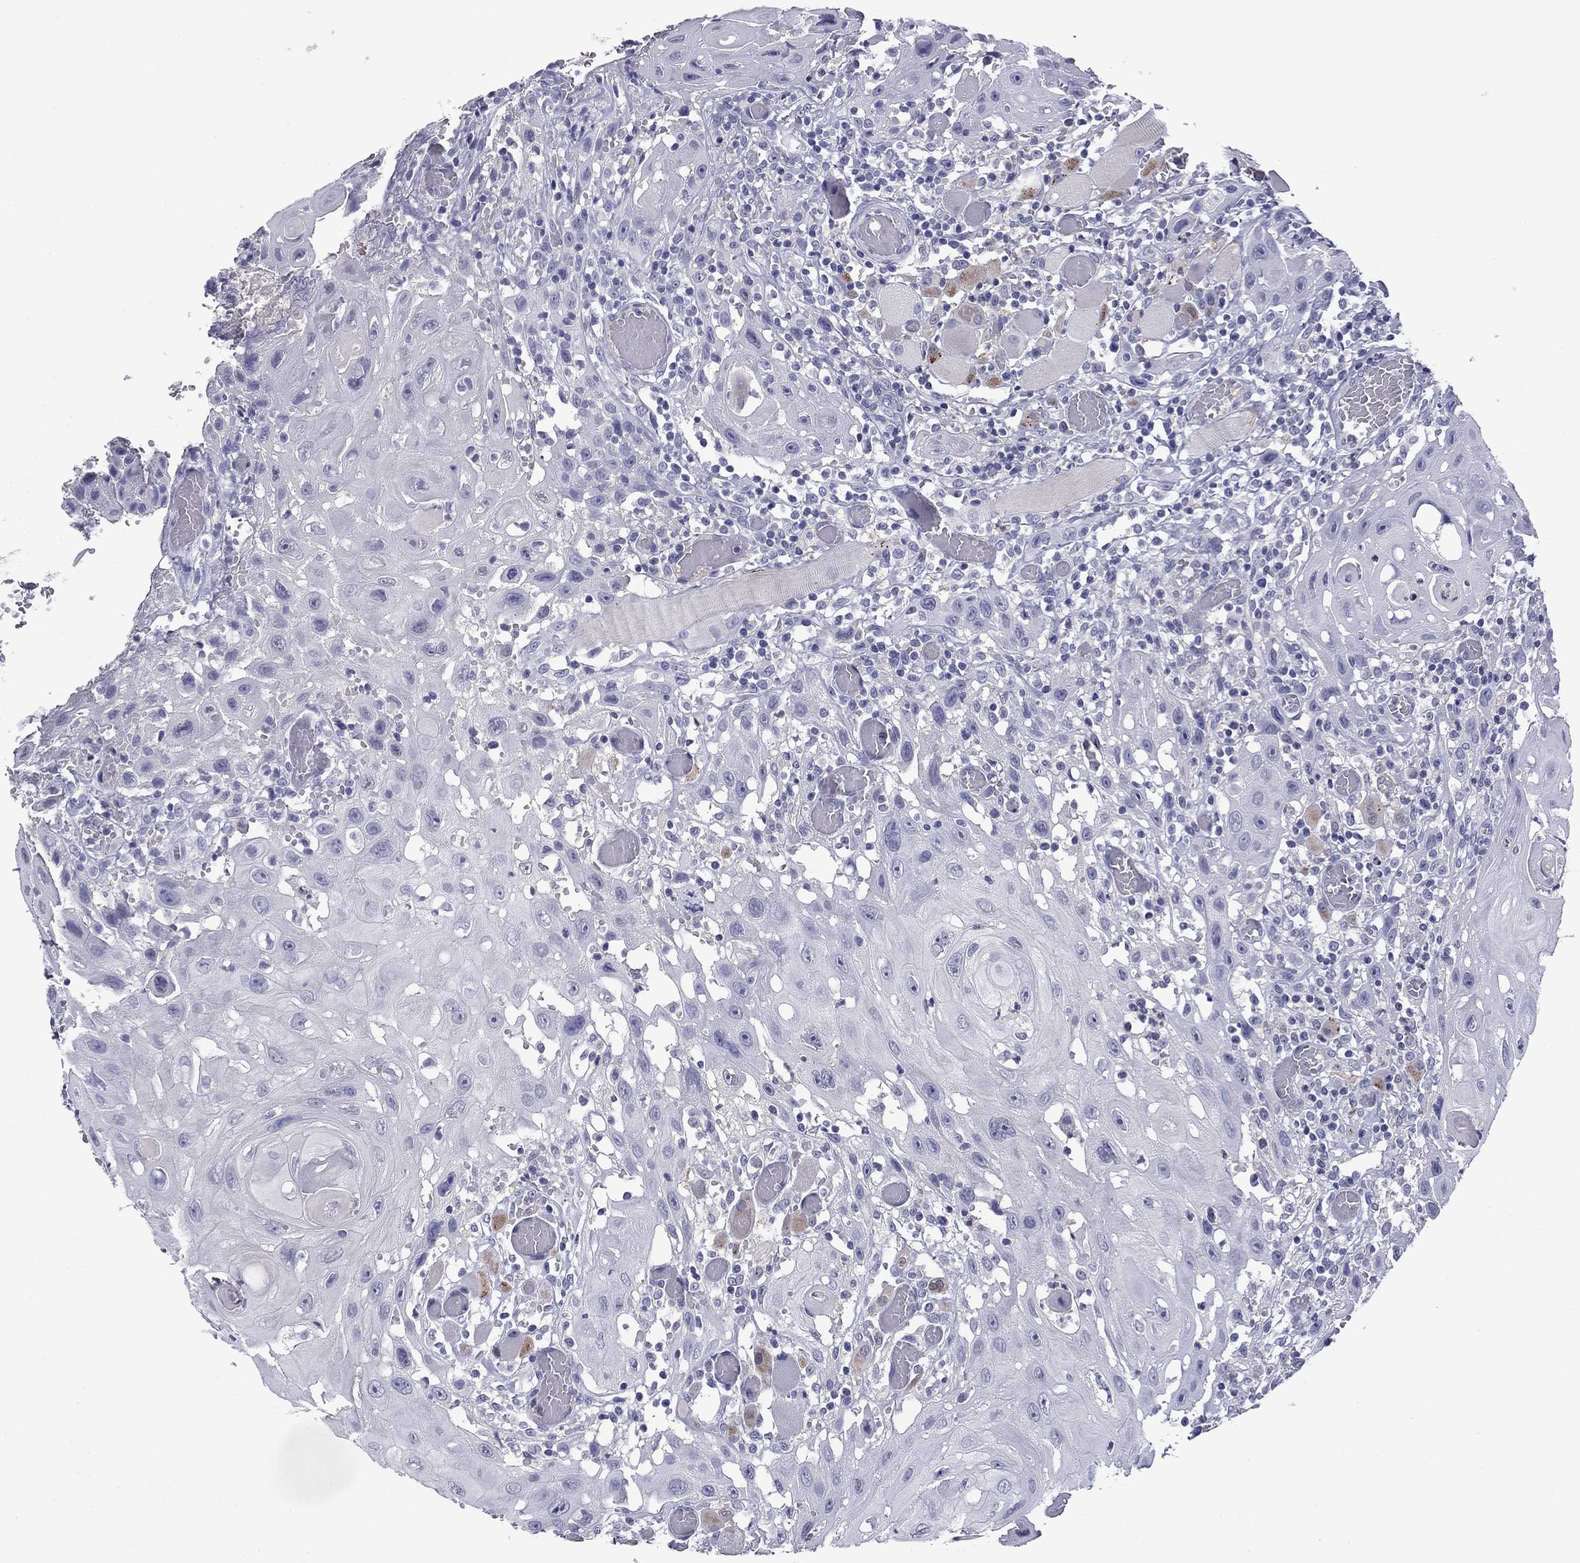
{"staining": {"intensity": "negative", "quantity": "none", "location": "none"}, "tissue": "head and neck cancer", "cell_type": "Tumor cells", "image_type": "cancer", "snomed": [{"axis": "morphology", "description": "Normal tissue, NOS"}, {"axis": "morphology", "description": "Squamous cell carcinoma, NOS"}, {"axis": "topography", "description": "Oral tissue"}, {"axis": "topography", "description": "Head-Neck"}], "caption": "Tumor cells show no significant protein staining in head and neck cancer (squamous cell carcinoma).", "gene": "CFAP119", "patient": {"sex": "male", "age": 71}}